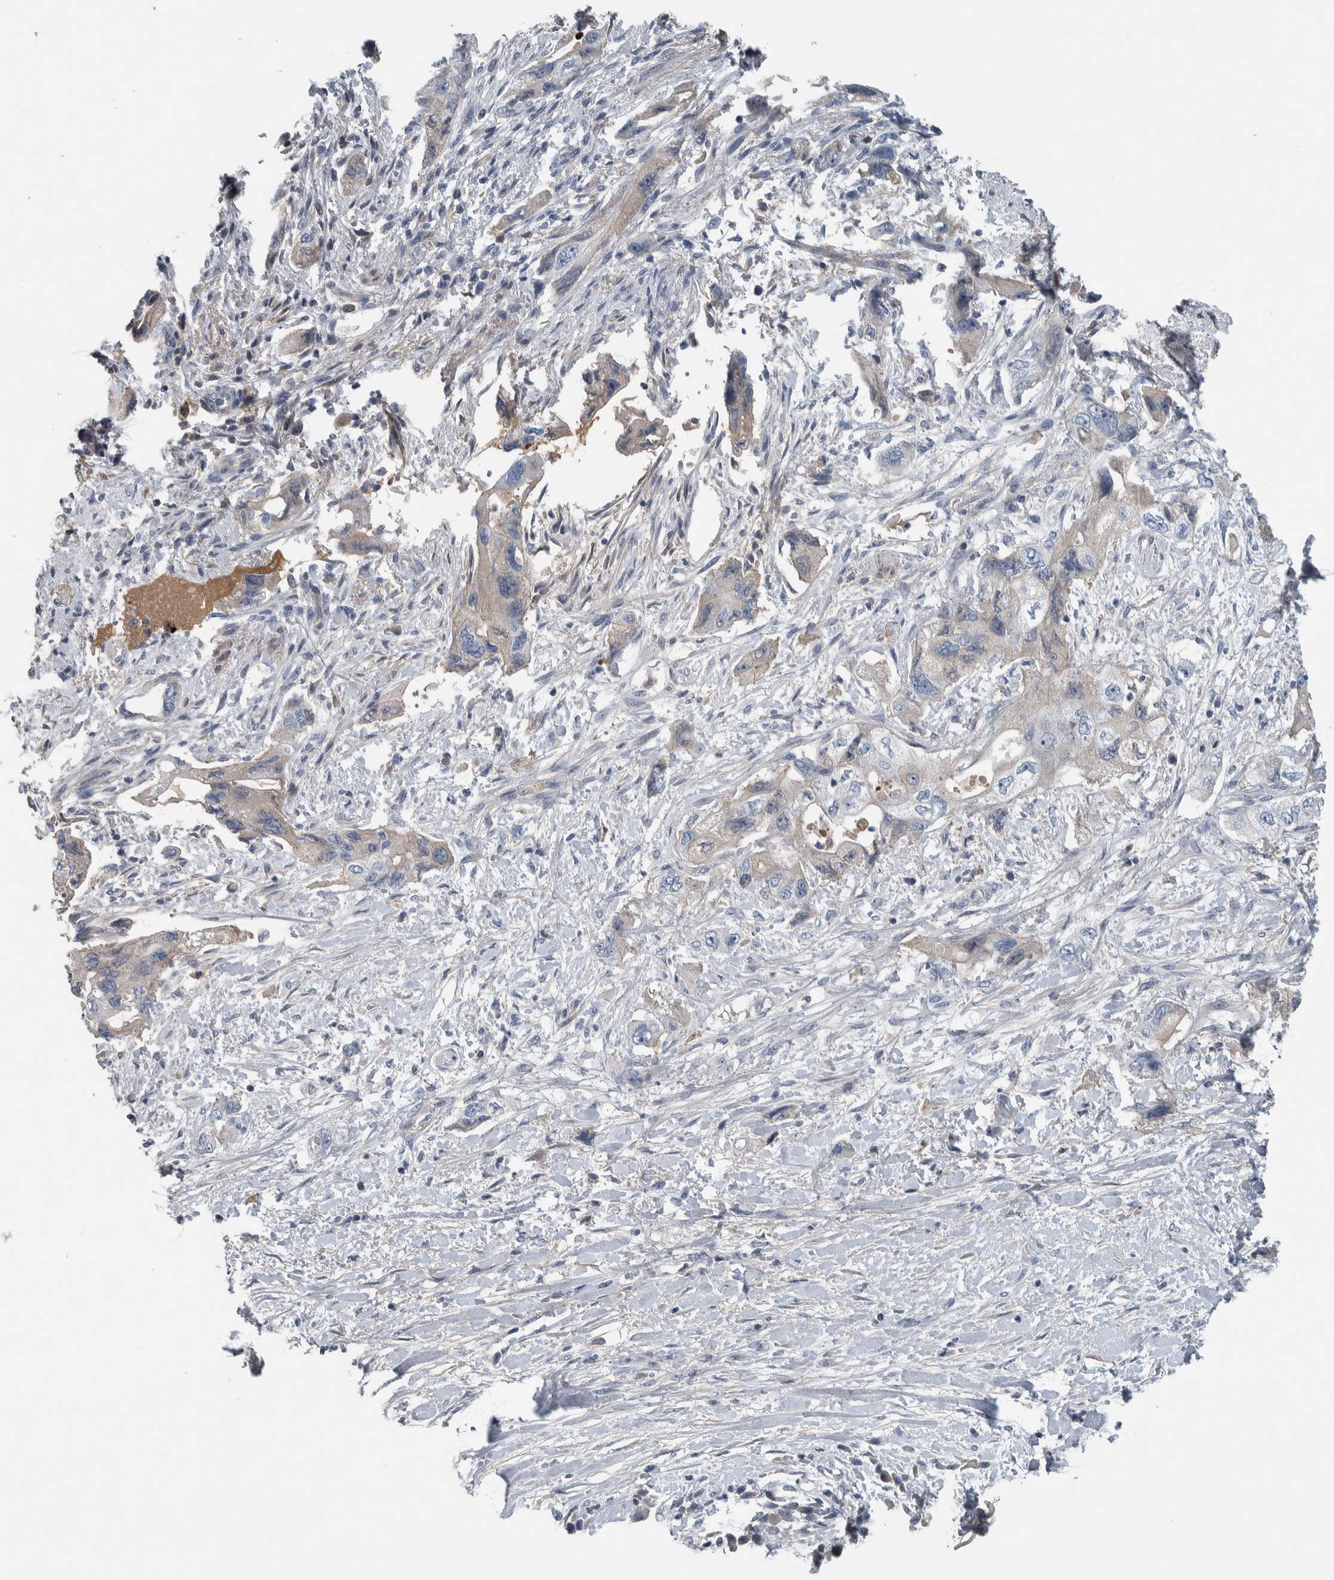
{"staining": {"intensity": "weak", "quantity": "<25%", "location": "cytoplasmic/membranous"}, "tissue": "pancreatic cancer", "cell_type": "Tumor cells", "image_type": "cancer", "snomed": [{"axis": "morphology", "description": "Adenocarcinoma, NOS"}, {"axis": "topography", "description": "Pancreas"}], "caption": "Tumor cells are negative for brown protein staining in pancreatic adenocarcinoma. (DAB IHC, high magnification).", "gene": "SERPINC1", "patient": {"sex": "female", "age": 73}}